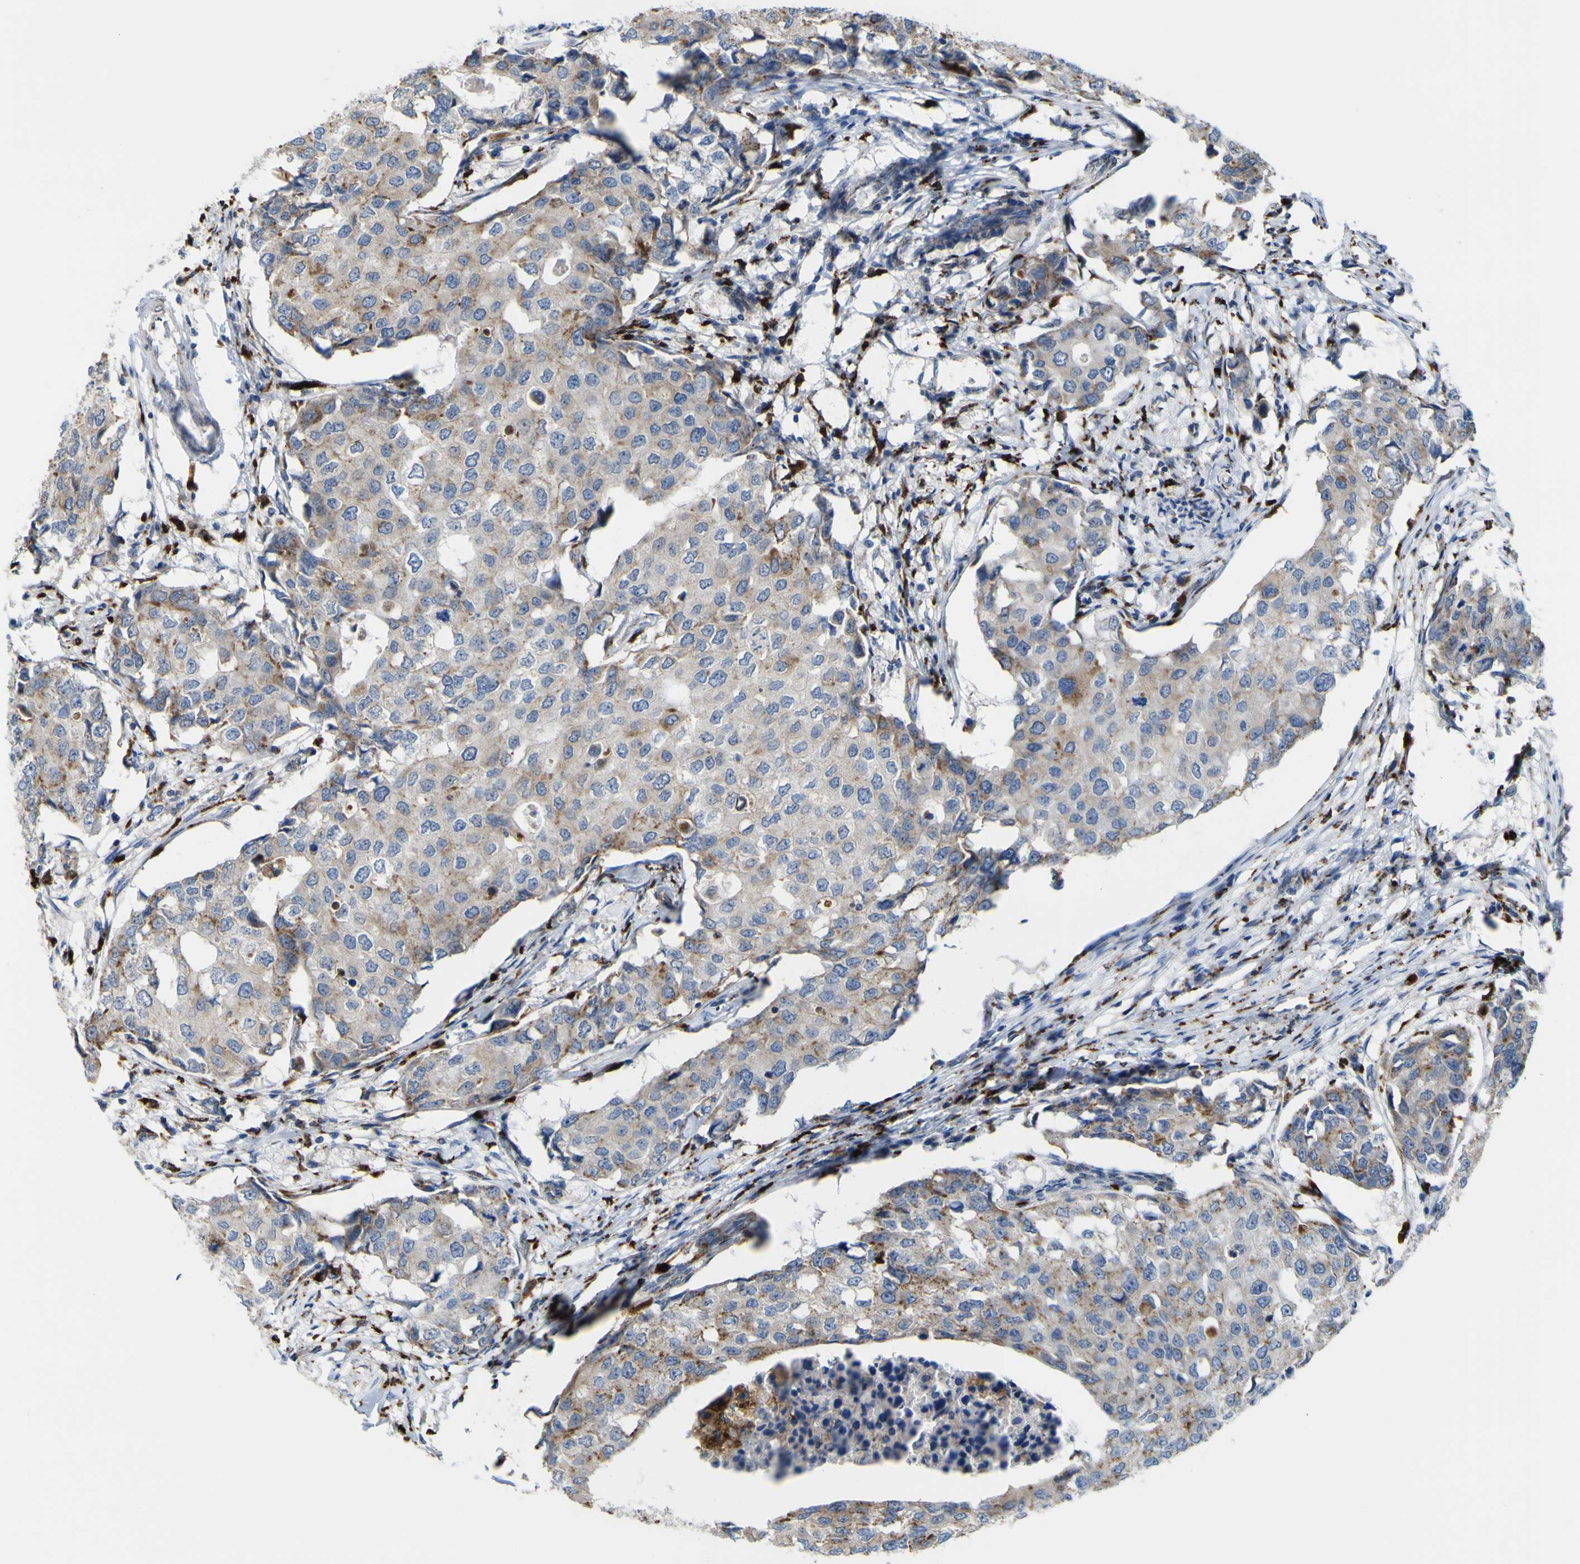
{"staining": {"intensity": "moderate", "quantity": "25%-75%", "location": "cytoplasmic/membranous"}, "tissue": "breast cancer", "cell_type": "Tumor cells", "image_type": "cancer", "snomed": [{"axis": "morphology", "description": "Duct carcinoma"}, {"axis": "topography", "description": "Breast"}], "caption": "Breast cancer tissue demonstrates moderate cytoplasmic/membranous expression in about 25%-75% of tumor cells", "gene": "PLD3", "patient": {"sex": "female", "age": 27}}